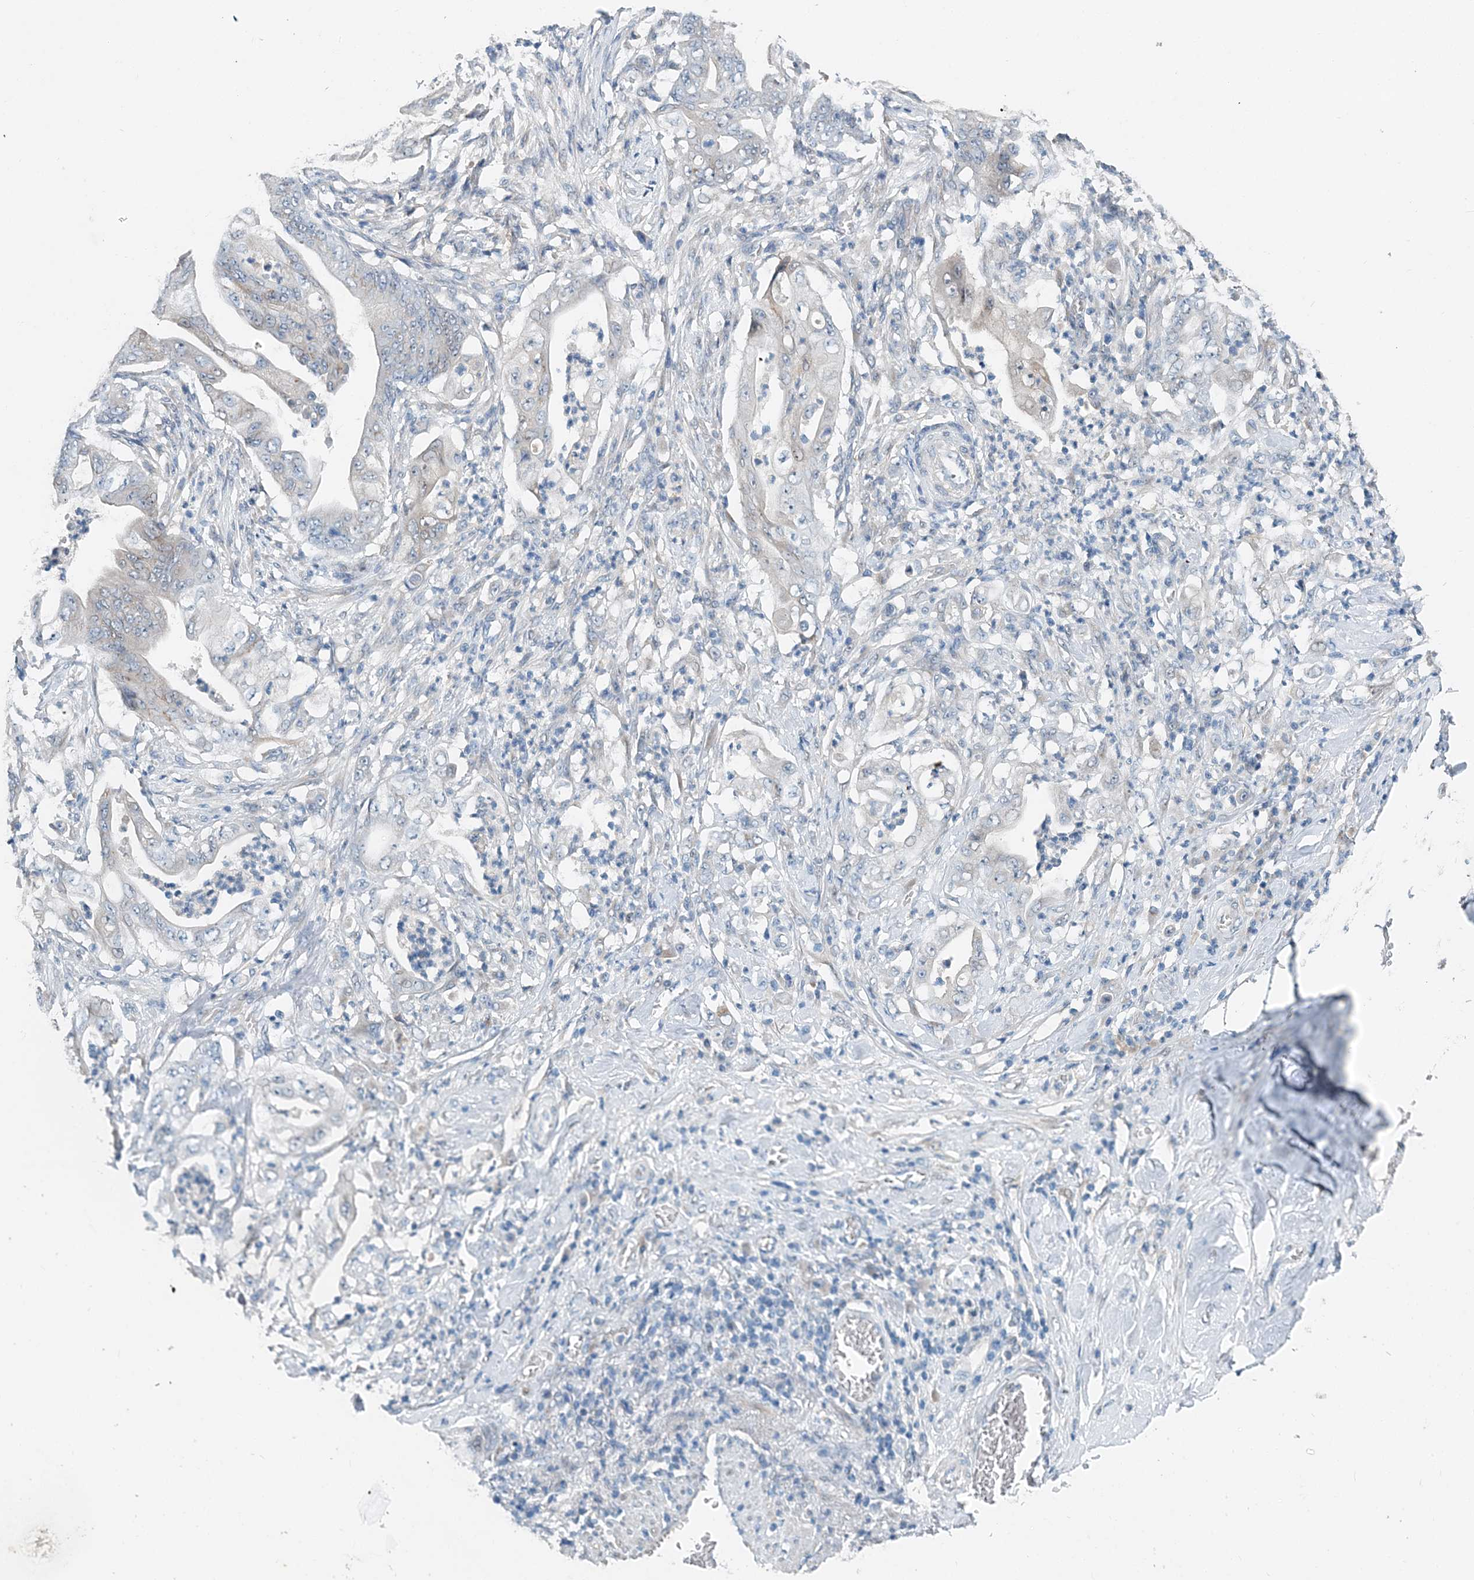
{"staining": {"intensity": "negative", "quantity": "none", "location": "none"}, "tissue": "stomach cancer", "cell_type": "Tumor cells", "image_type": "cancer", "snomed": [{"axis": "morphology", "description": "Adenocarcinoma, NOS"}, {"axis": "topography", "description": "Stomach"}], "caption": "IHC of adenocarcinoma (stomach) exhibits no staining in tumor cells.", "gene": "PFN2", "patient": {"sex": "female", "age": 73}}